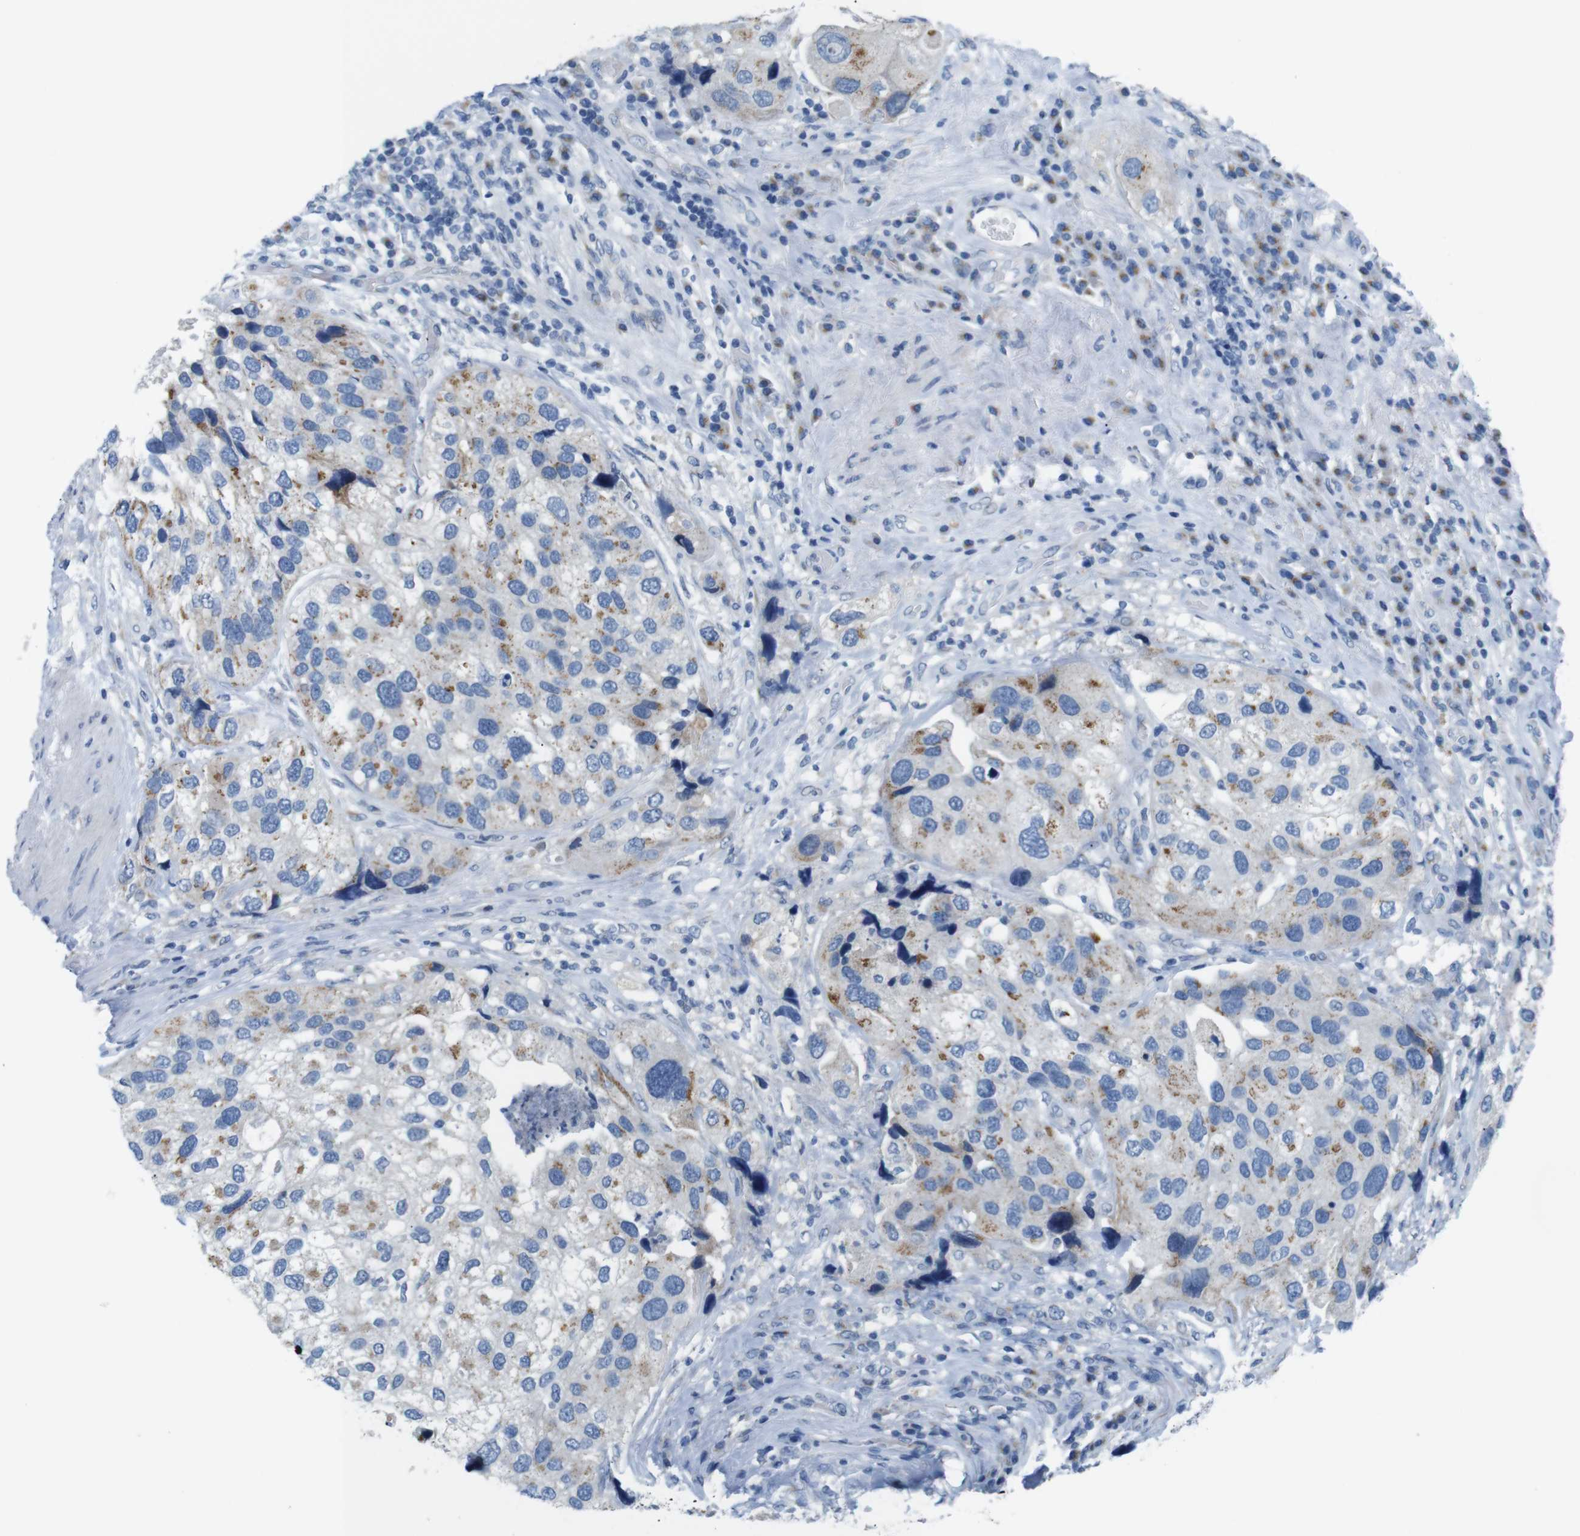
{"staining": {"intensity": "moderate", "quantity": "25%-75%", "location": "cytoplasmic/membranous"}, "tissue": "urothelial cancer", "cell_type": "Tumor cells", "image_type": "cancer", "snomed": [{"axis": "morphology", "description": "Urothelial carcinoma, High grade"}, {"axis": "topography", "description": "Urinary bladder"}], "caption": "Approximately 25%-75% of tumor cells in urothelial cancer show moderate cytoplasmic/membranous protein staining as visualized by brown immunohistochemical staining.", "gene": "GOLGA2", "patient": {"sex": "female", "age": 64}}